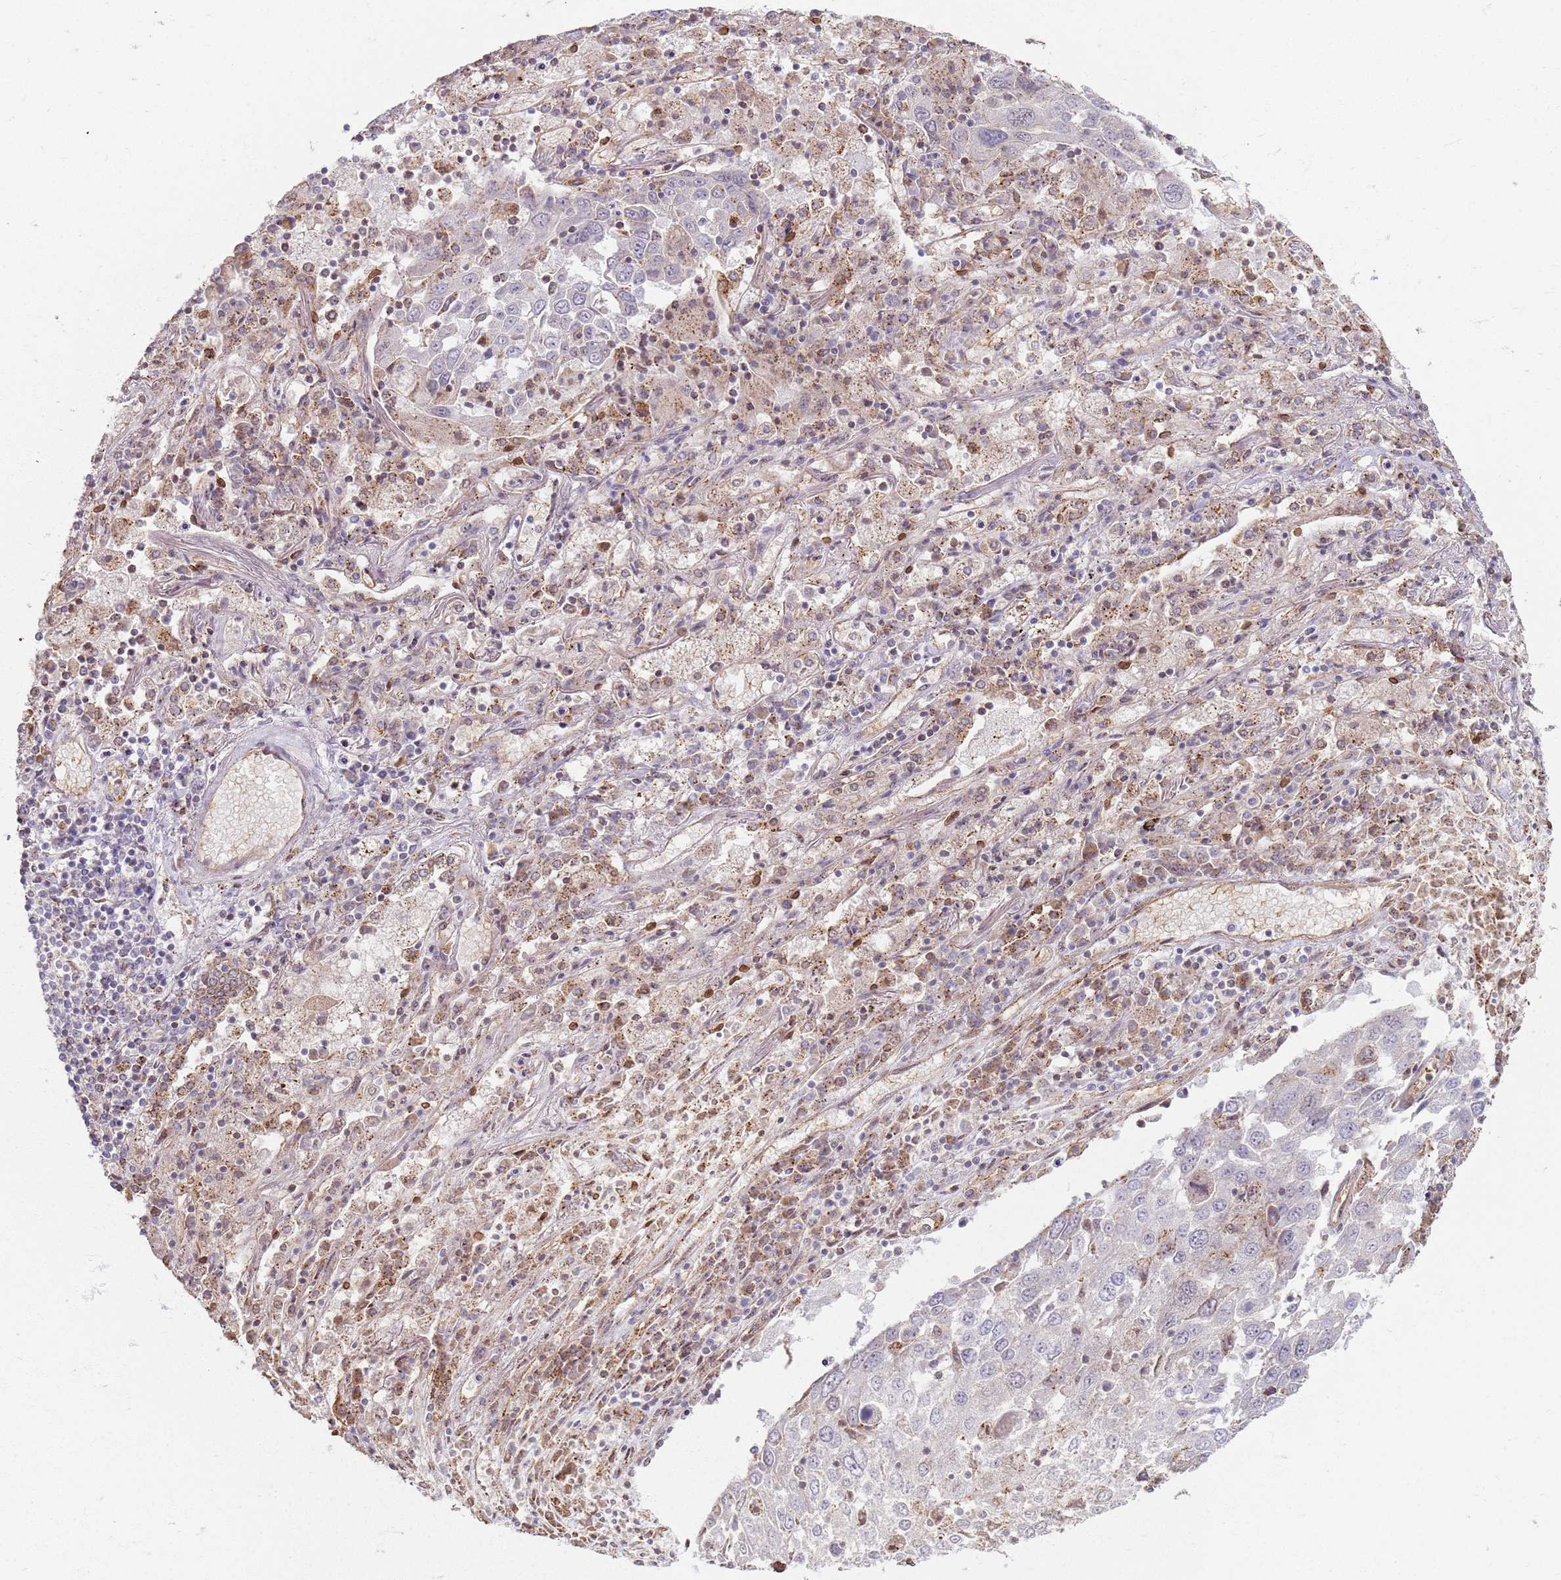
{"staining": {"intensity": "negative", "quantity": "none", "location": "none"}, "tissue": "lung cancer", "cell_type": "Tumor cells", "image_type": "cancer", "snomed": [{"axis": "morphology", "description": "Squamous cell carcinoma, NOS"}, {"axis": "topography", "description": "Lung"}], "caption": "High magnification brightfield microscopy of lung cancer stained with DAB (brown) and counterstained with hematoxylin (blue): tumor cells show no significant expression. (DAB (3,3'-diaminobenzidine) IHC with hematoxylin counter stain).", "gene": "KCNA5", "patient": {"sex": "male", "age": 65}}